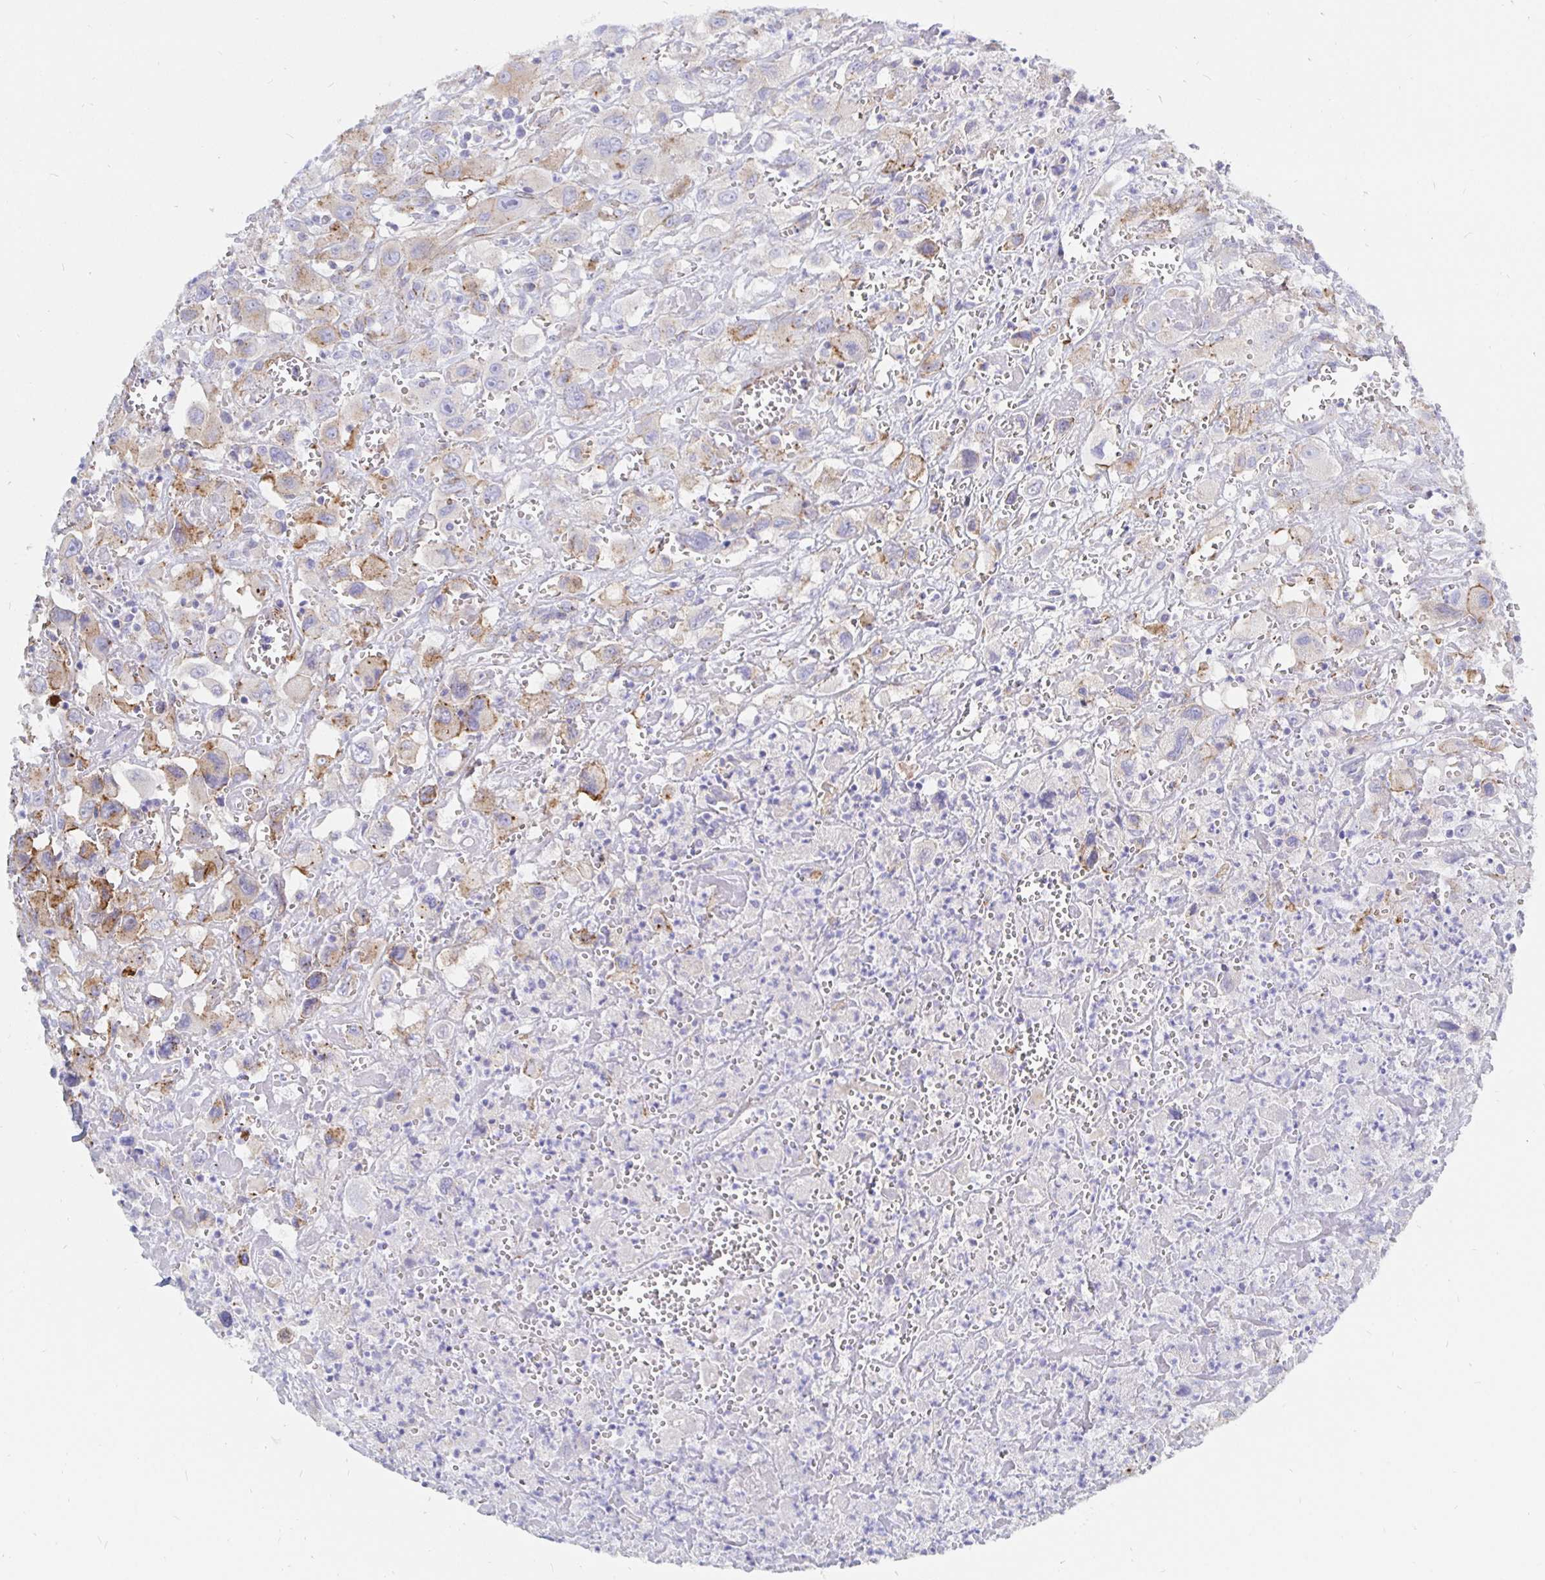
{"staining": {"intensity": "weak", "quantity": "<25%", "location": "cytoplasmic/membranous"}, "tissue": "head and neck cancer", "cell_type": "Tumor cells", "image_type": "cancer", "snomed": [{"axis": "morphology", "description": "Squamous cell carcinoma, NOS"}, {"axis": "morphology", "description": "Squamous cell carcinoma, metastatic, NOS"}, {"axis": "topography", "description": "Oral tissue"}, {"axis": "topography", "description": "Head-Neck"}], "caption": "The IHC photomicrograph has no significant staining in tumor cells of metastatic squamous cell carcinoma (head and neck) tissue. (IHC, brightfield microscopy, high magnification).", "gene": "COX16", "patient": {"sex": "female", "age": 85}}